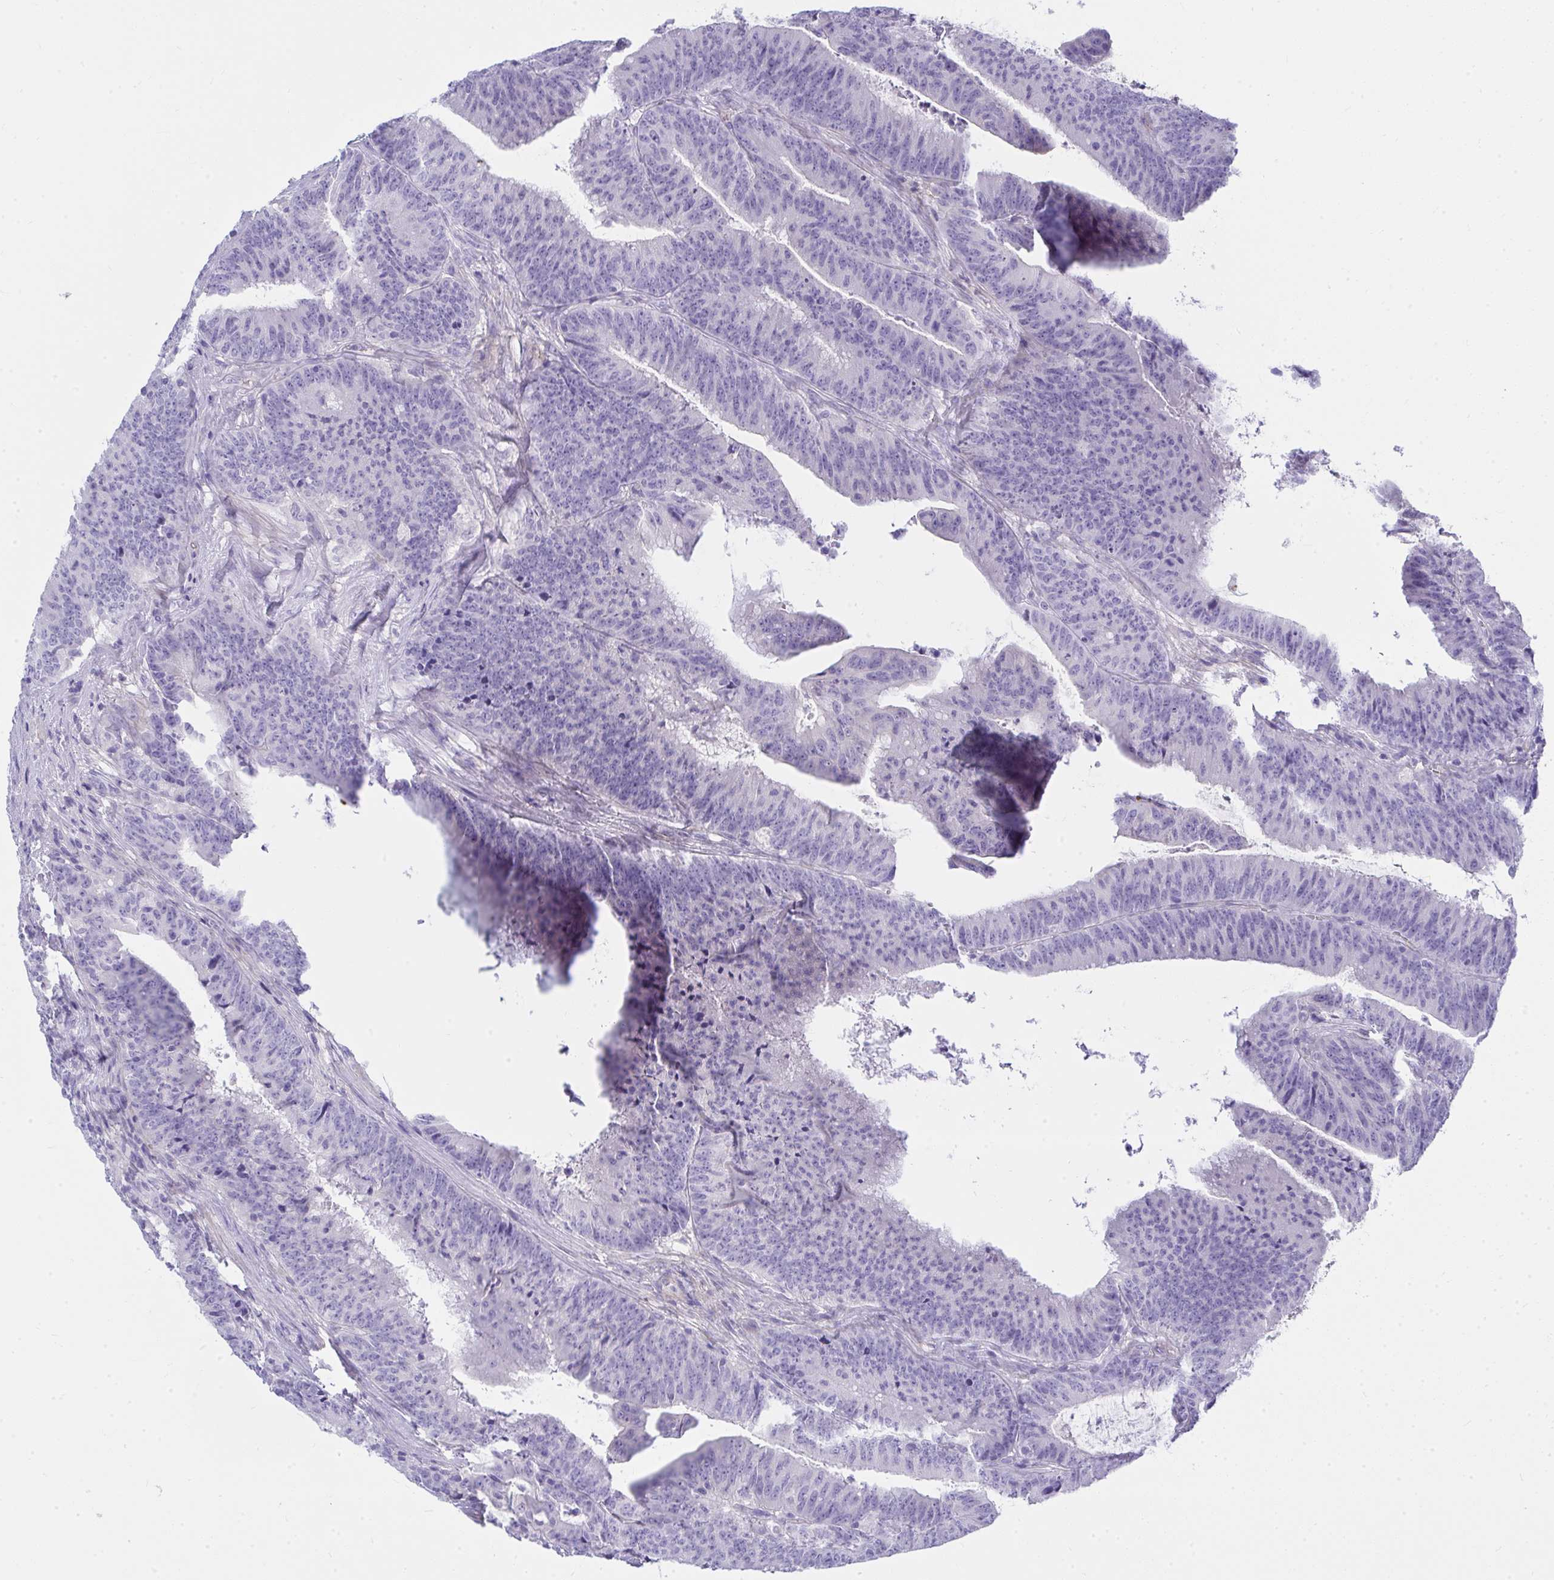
{"staining": {"intensity": "negative", "quantity": "none", "location": "none"}, "tissue": "colorectal cancer", "cell_type": "Tumor cells", "image_type": "cancer", "snomed": [{"axis": "morphology", "description": "Adenocarcinoma, NOS"}, {"axis": "topography", "description": "Colon"}], "caption": "The immunohistochemistry histopathology image has no significant positivity in tumor cells of colorectal cancer tissue.", "gene": "LRRC36", "patient": {"sex": "female", "age": 78}}